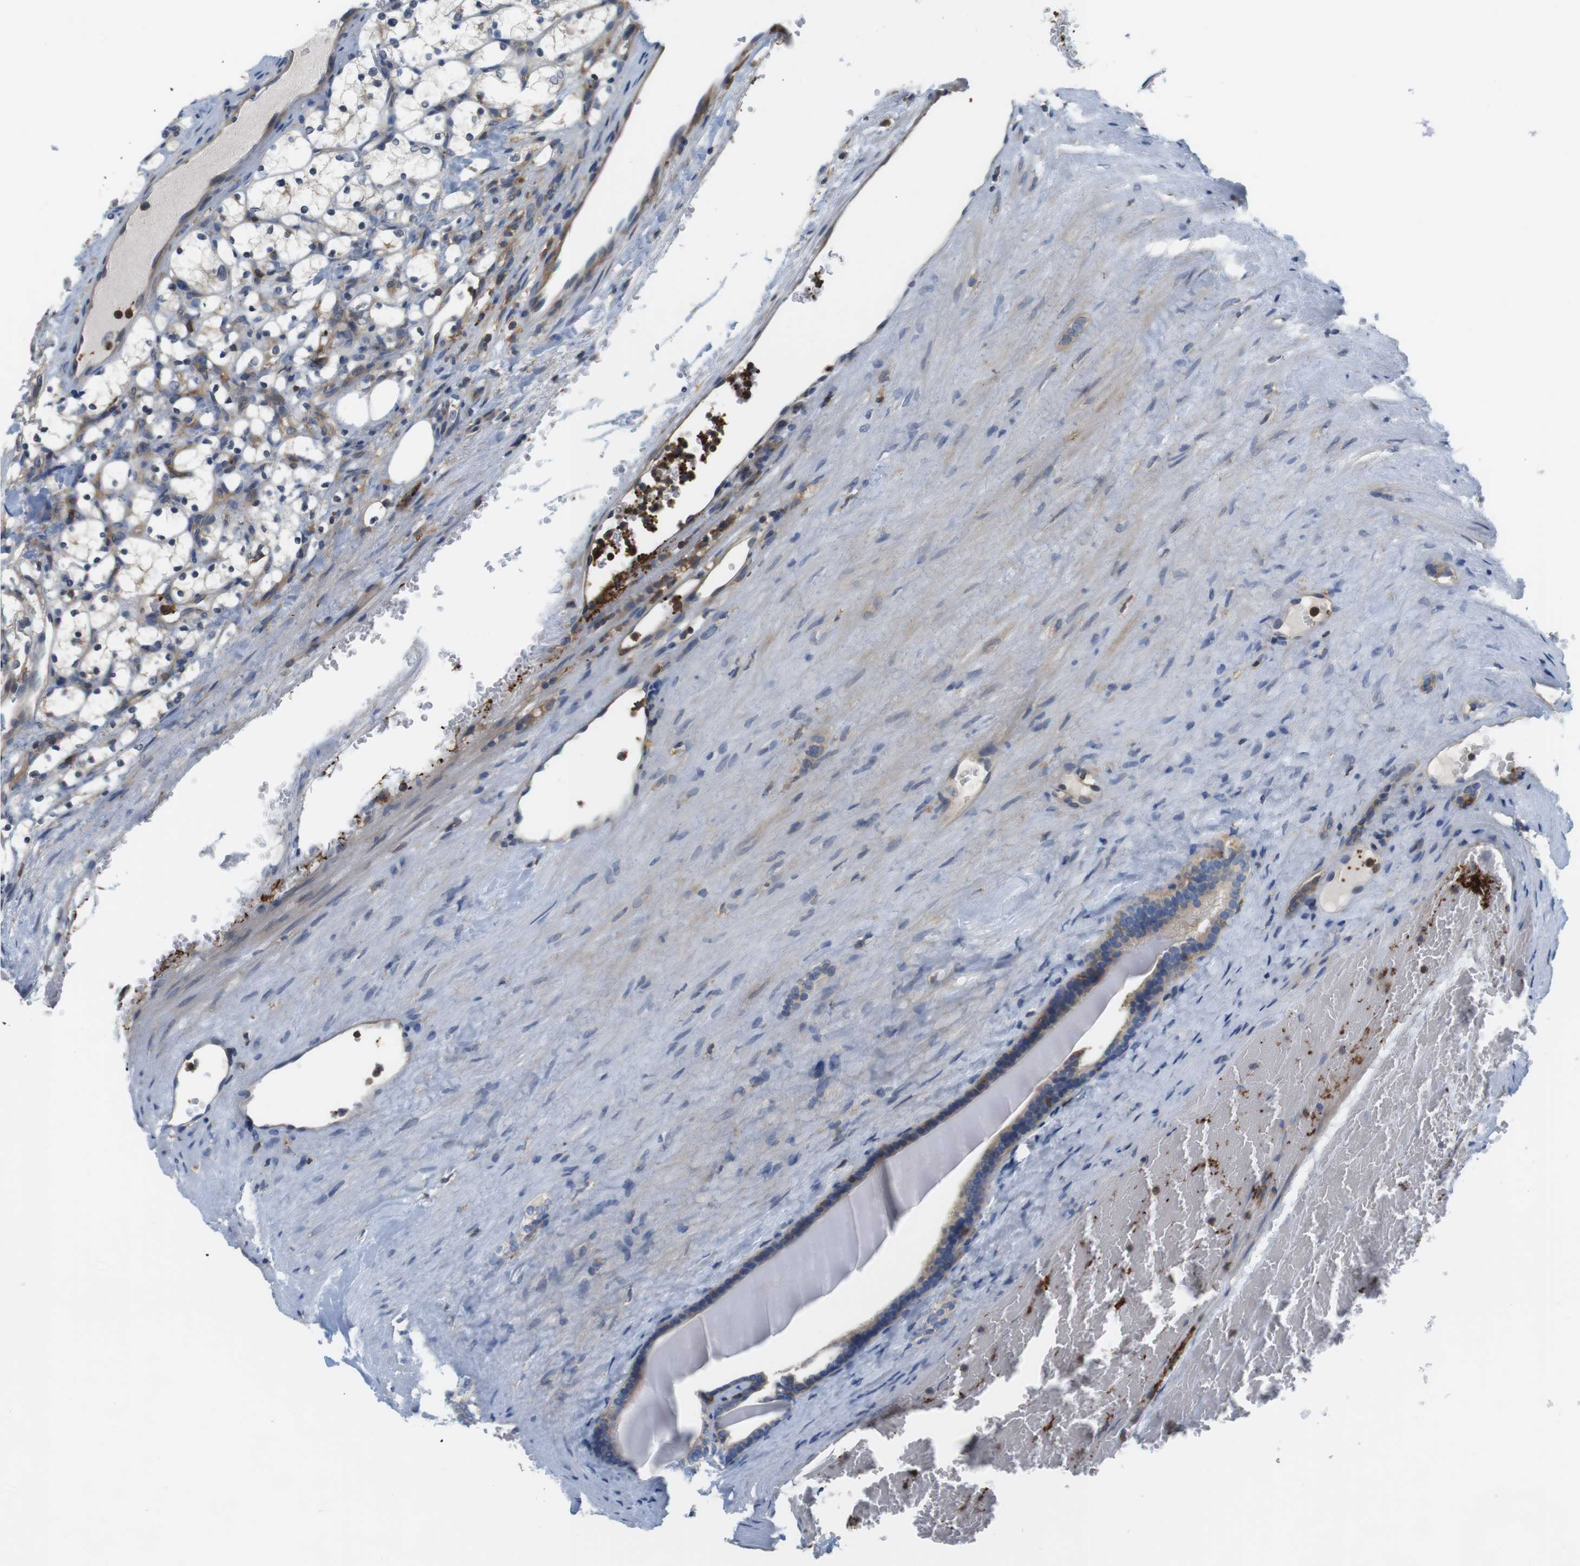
{"staining": {"intensity": "negative", "quantity": "none", "location": "none"}, "tissue": "renal cancer", "cell_type": "Tumor cells", "image_type": "cancer", "snomed": [{"axis": "morphology", "description": "Adenocarcinoma, NOS"}, {"axis": "topography", "description": "Kidney"}], "caption": "Renal adenocarcinoma was stained to show a protein in brown. There is no significant expression in tumor cells. The staining is performed using DAB brown chromogen with nuclei counter-stained in using hematoxylin.", "gene": "HERPUD2", "patient": {"sex": "female", "age": 69}}